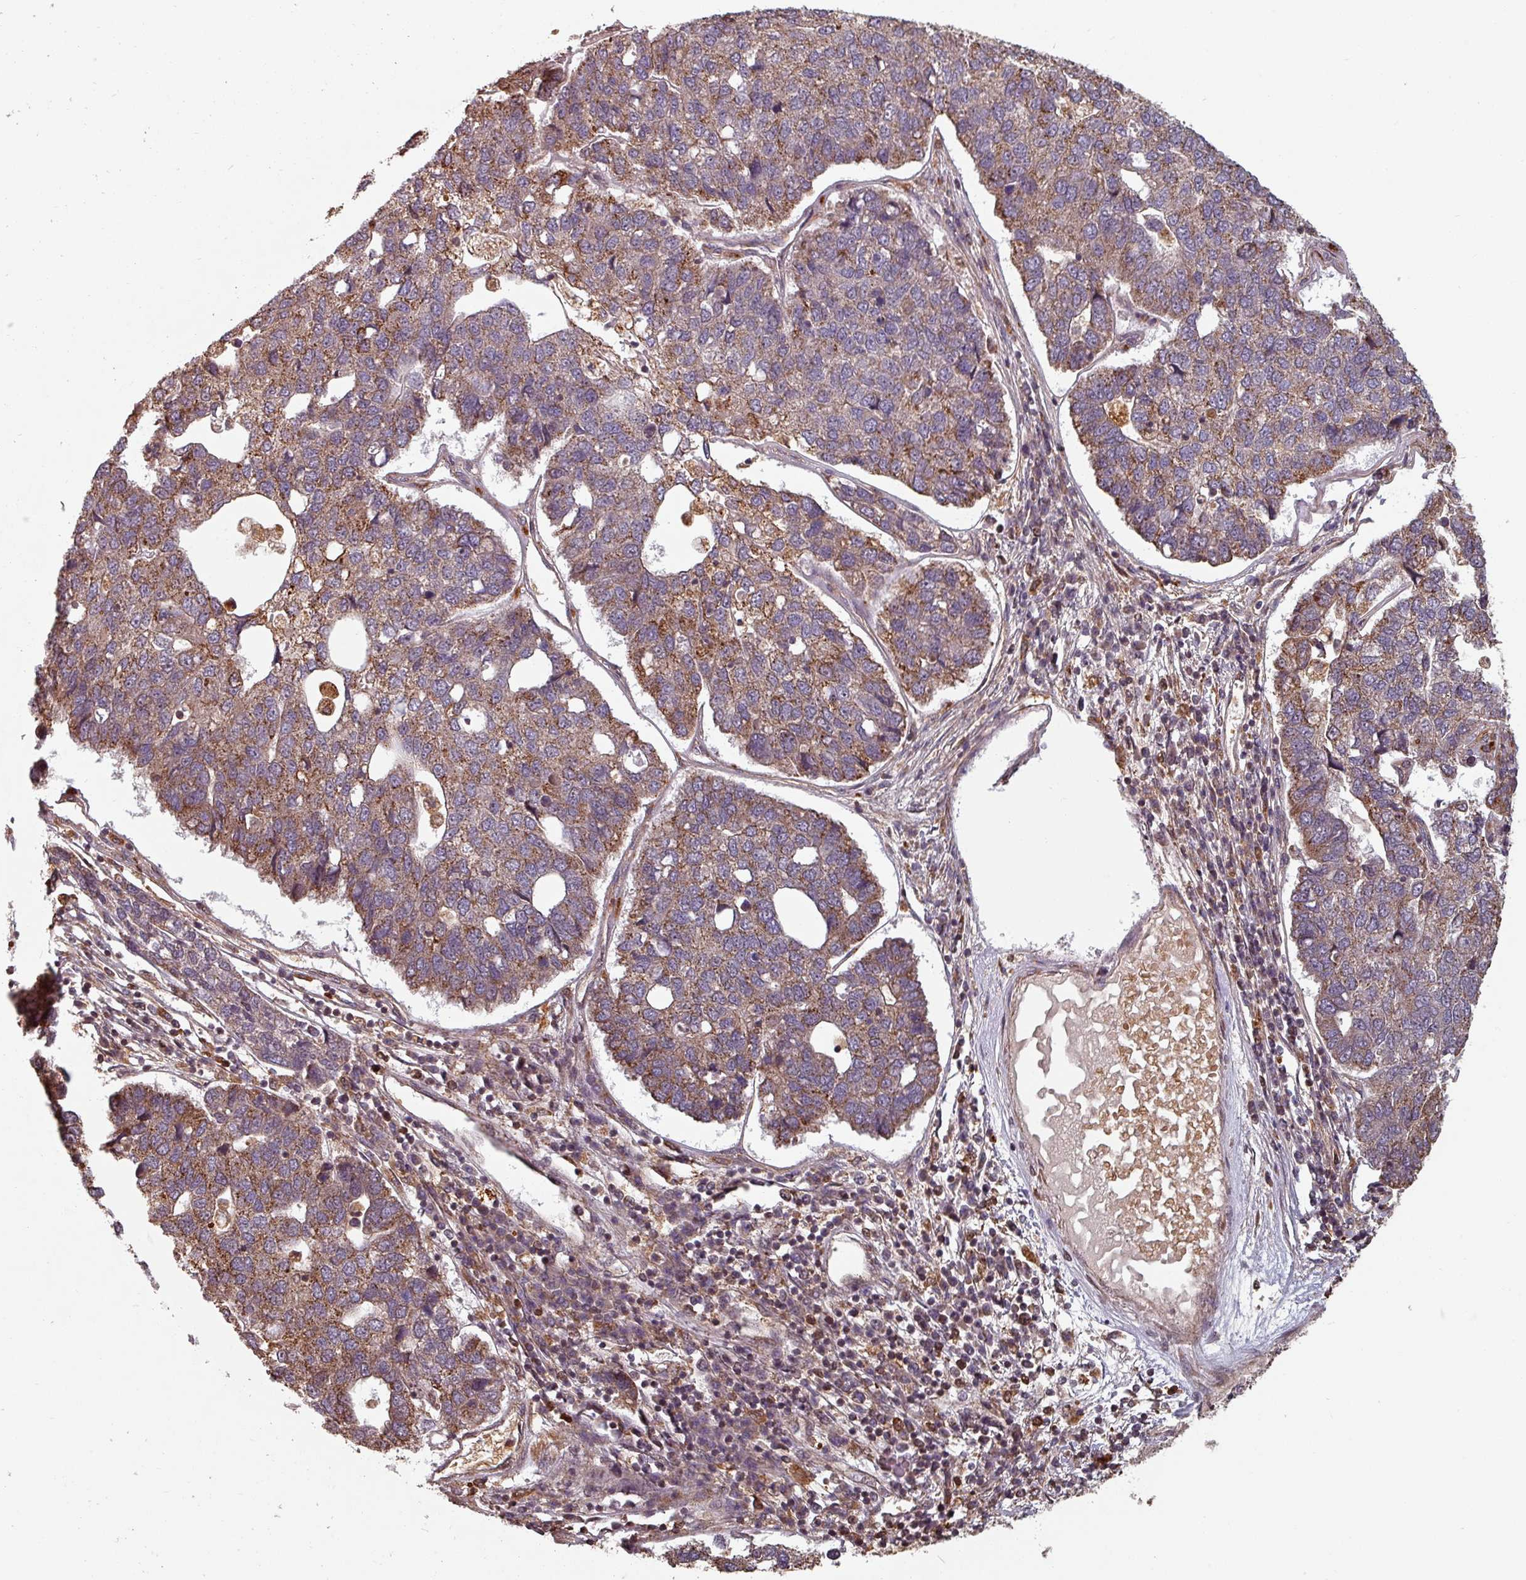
{"staining": {"intensity": "moderate", "quantity": ">75%", "location": "cytoplasmic/membranous"}, "tissue": "pancreatic cancer", "cell_type": "Tumor cells", "image_type": "cancer", "snomed": [{"axis": "morphology", "description": "Adenocarcinoma, NOS"}, {"axis": "topography", "description": "Pancreas"}], "caption": "Pancreatic adenocarcinoma stained with DAB IHC displays medium levels of moderate cytoplasmic/membranous expression in approximately >75% of tumor cells. Immunohistochemistry stains the protein in brown and the nuclei are stained blue.", "gene": "EID1", "patient": {"sex": "female", "age": 61}}